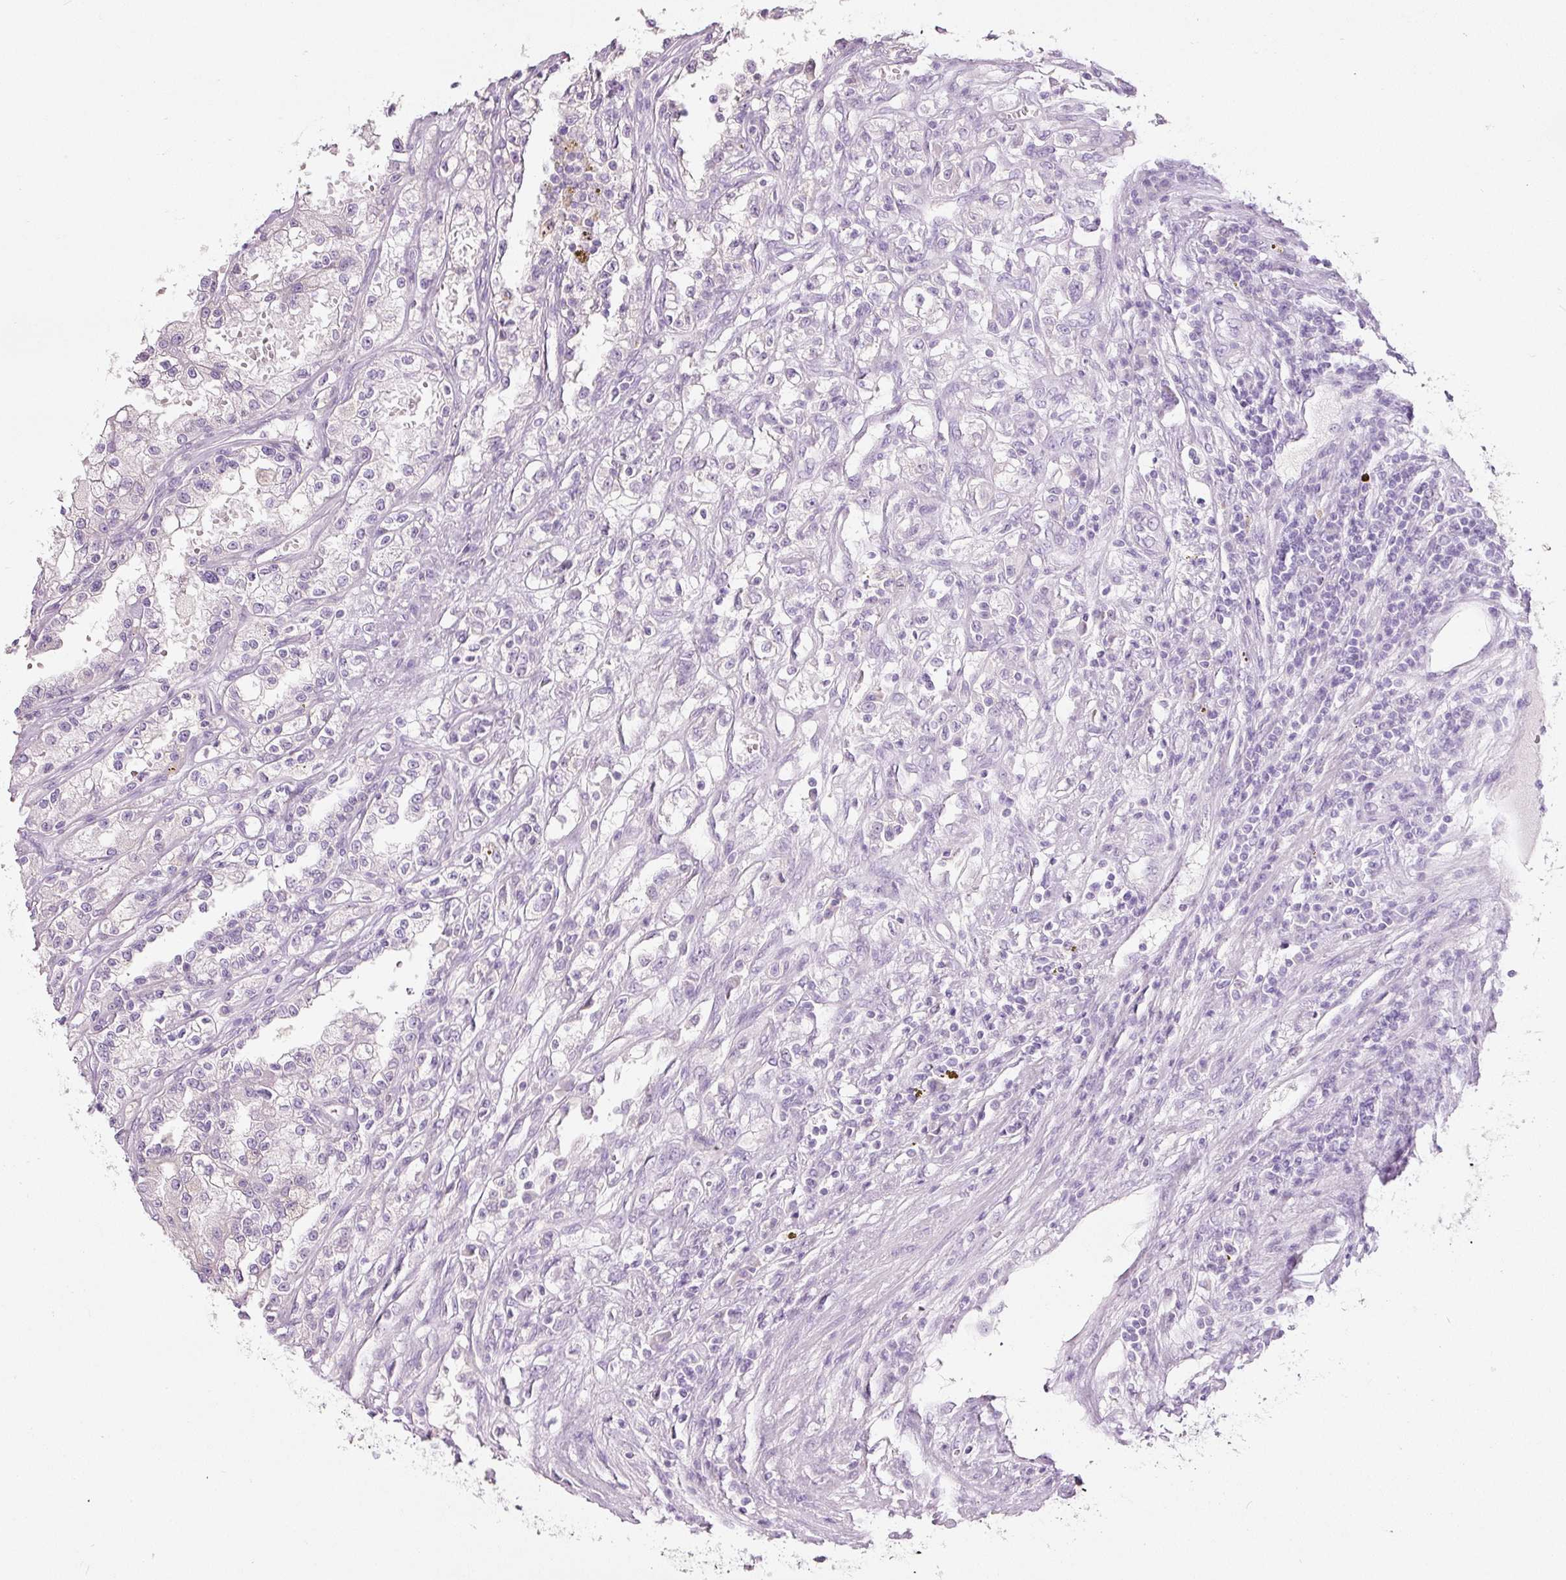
{"staining": {"intensity": "negative", "quantity": "none", "location": "none"}, "tissue": "renal cancer", "cell_type": "Tumor cells", "image_type": "cancer", "snomed": [{"axis": "morphology", "description": "Adenocarcinoma, NOS"}, {"axis": "topography", "description": "Kidney"}], "caption": "A high-resolution histopathology image shows immunohistochemistry staining of renal cancer (adenocarcinoma), which displays no significant staining in tumor cells.", "gene": "DNM1", "patient": {"sex": "female", "age": 52}}